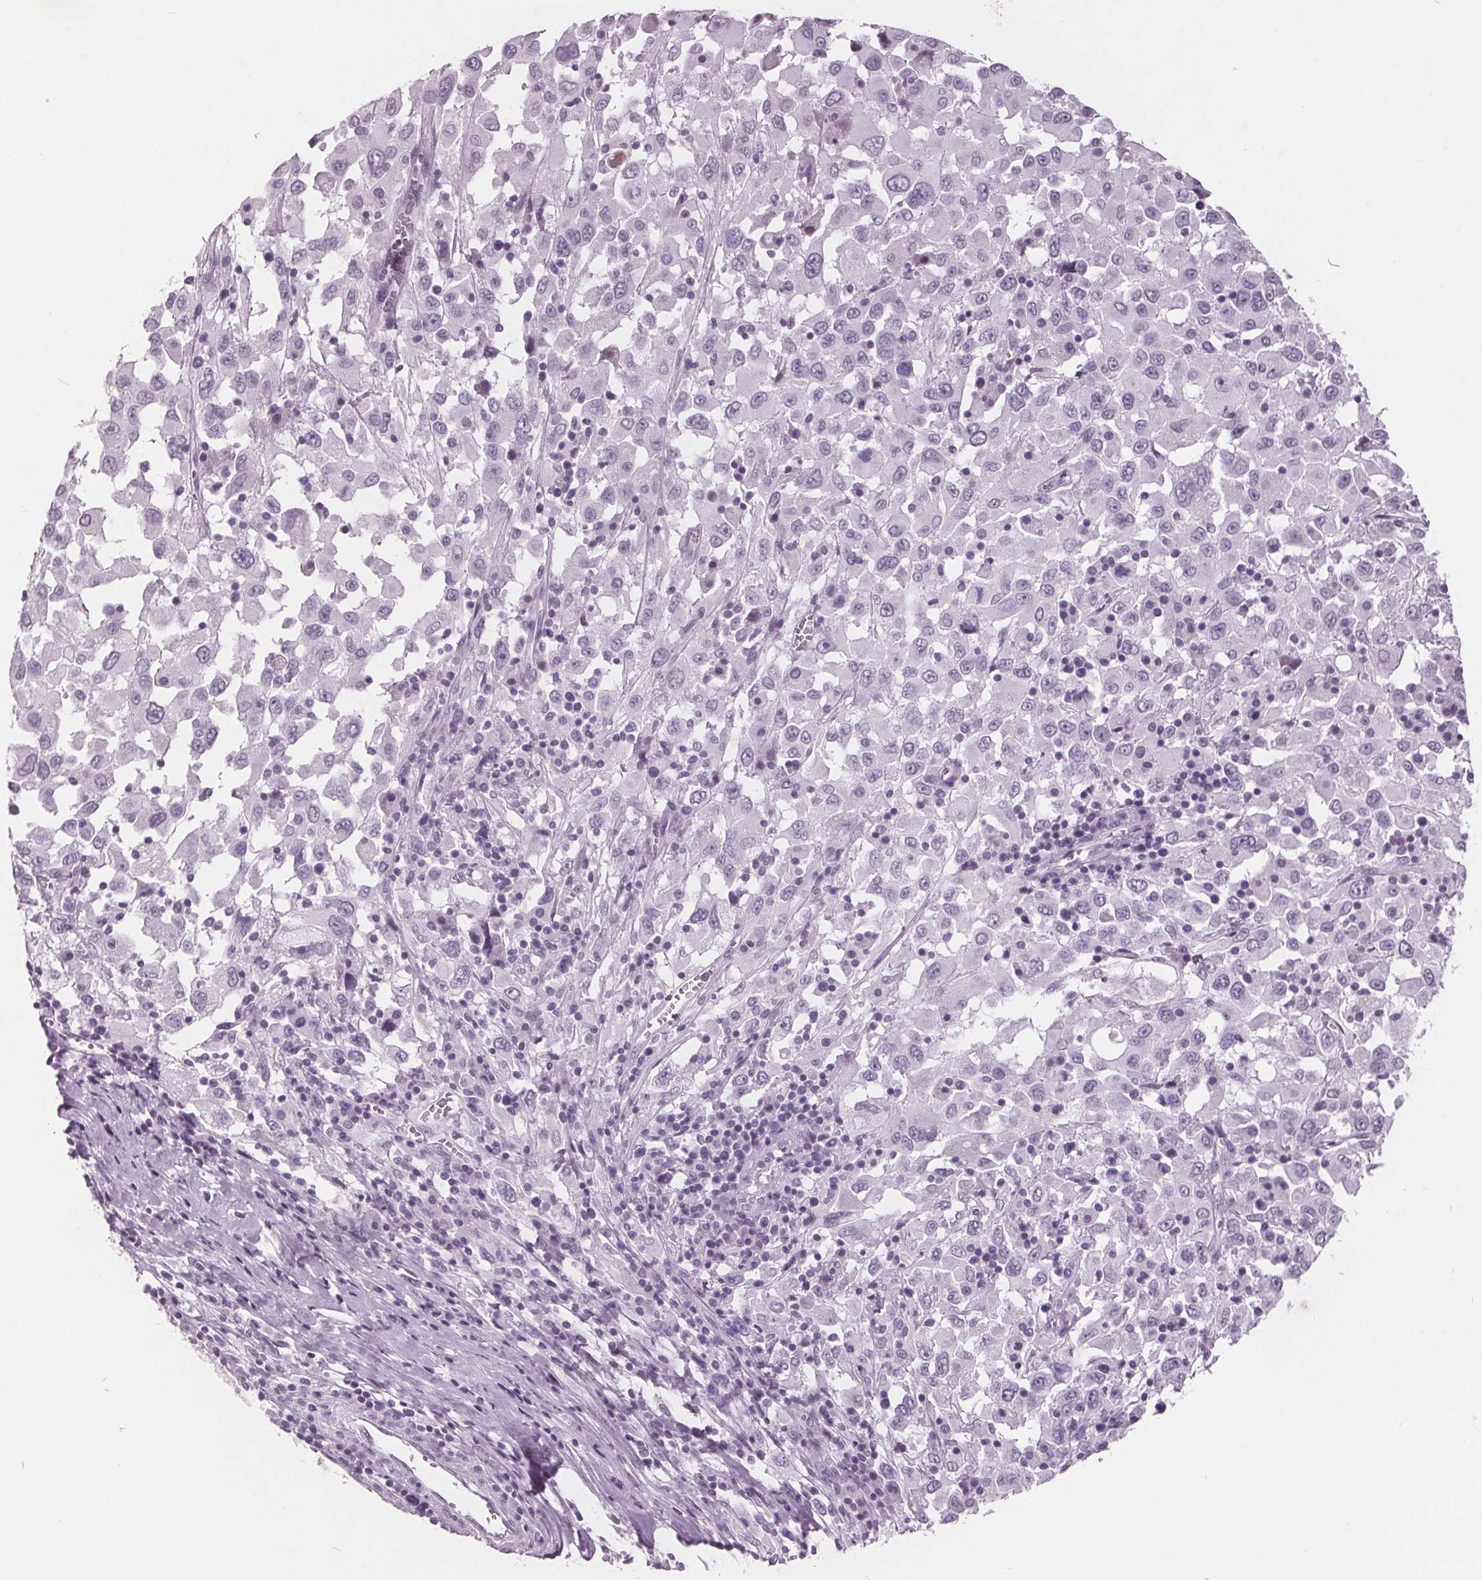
{"staining": {"intensity": "negative", "quantity": "none", "location": "none"}, "tissue": "melanoma", "cell_type": "Tumor cells", "image_type": "cancer", "snomed": [{"axis": "morphology", "description": "Malignant melanoma, Metastatic site"}, {"axis": "topography", "description": "Soft tissue"}], "caption": "The IHC image has no significant expression in tumor cells of malignant melanoma (metastatic site) tissue. The staining is performed using DAB brown chromogen with nuclei counter-stained in using hematoxylin.", "gene": "PTPN14", "patient": {"sex": "male", "age": 50}}